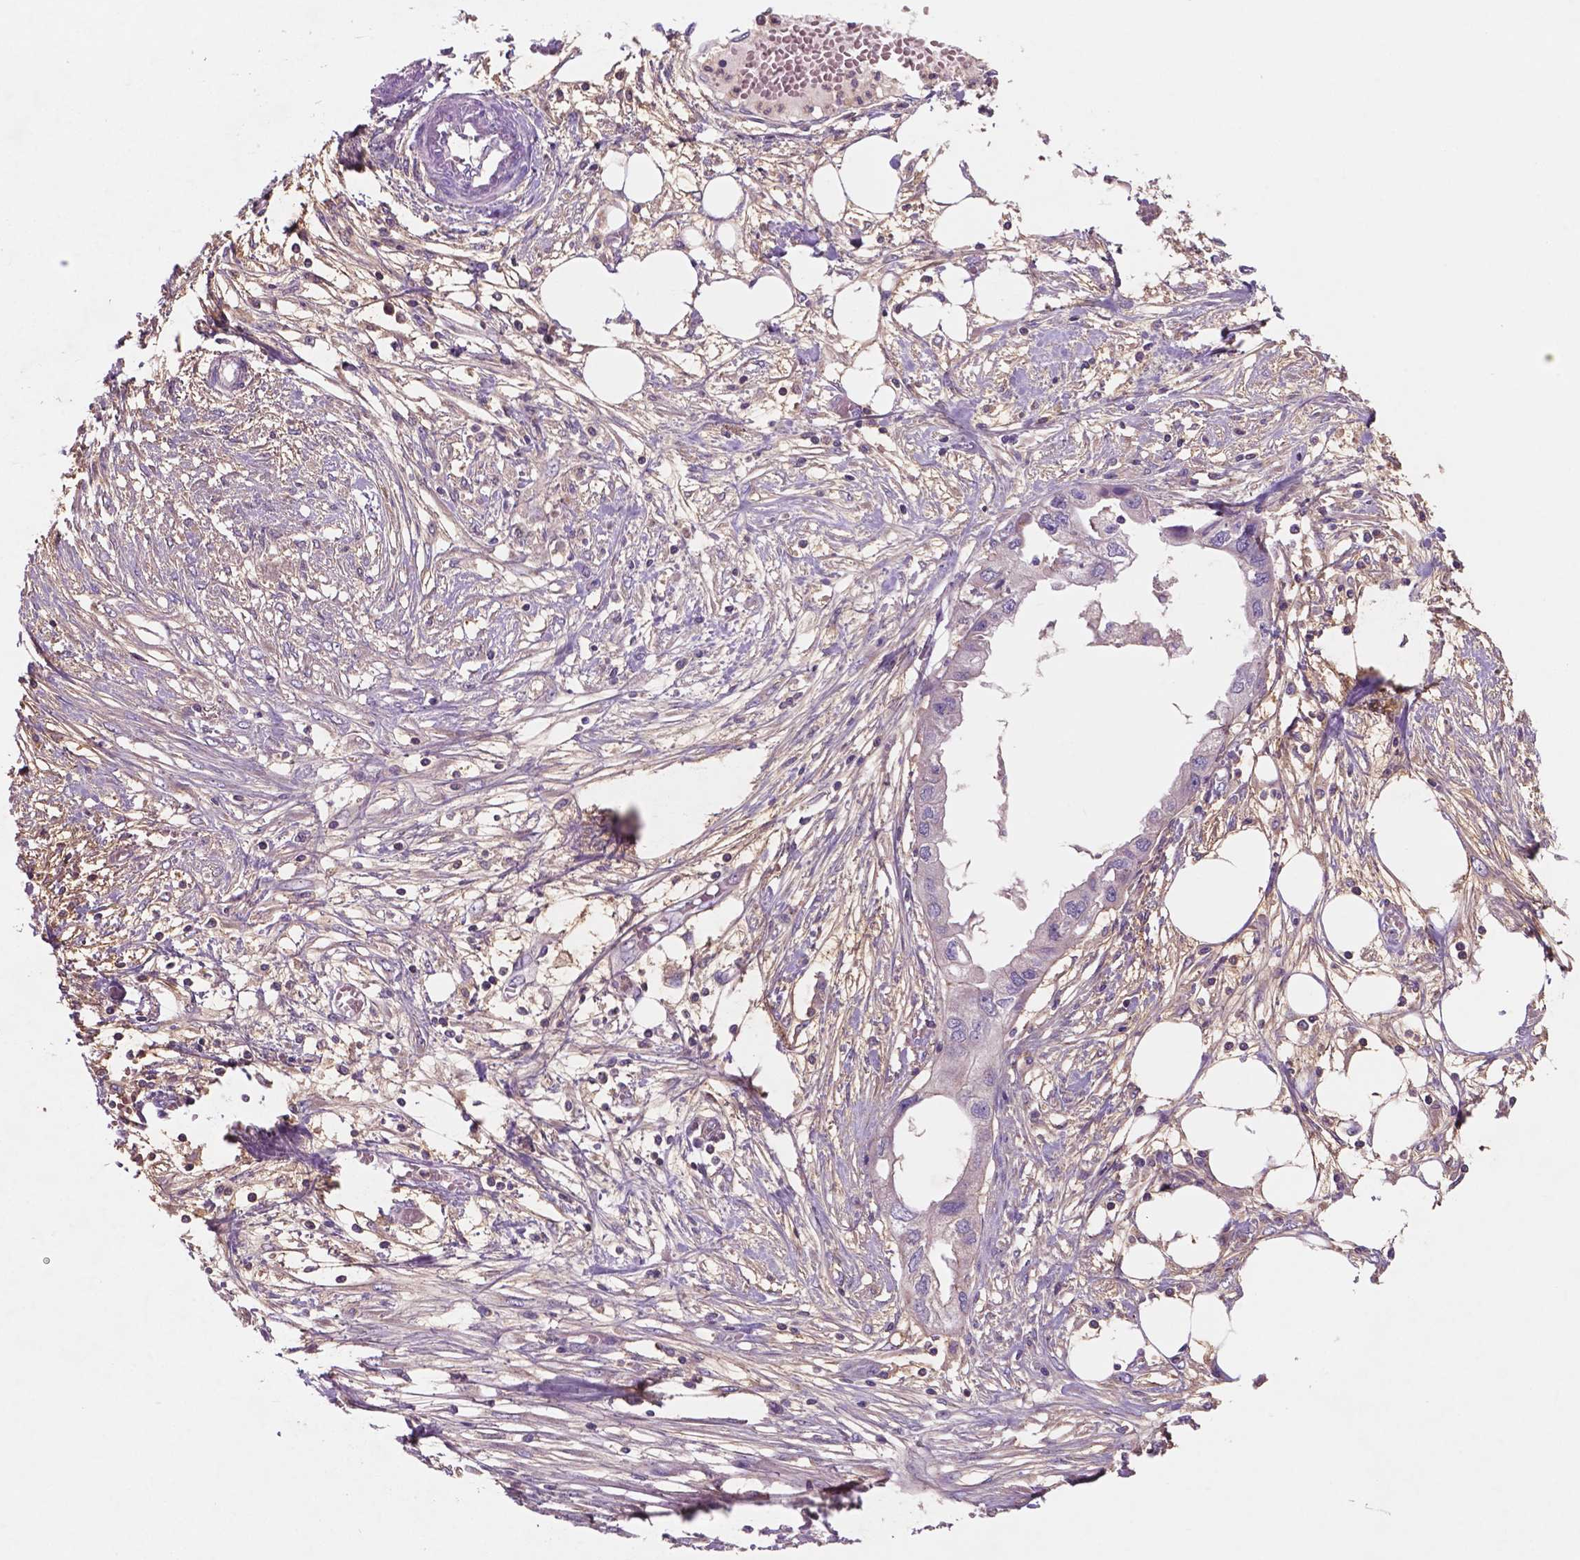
{"staining": {"intensity": "negative", "quantity": "none", "location": "none"}, "tissue": "endometrial cancer", "cell_type": "Tumor cells", "image_type": "cancer", "snomed": [{"axis": "morphology", "description": "Adenocarcinoma, NOS"}, {"axis": "morphology", "description": "Adenocarcinoma, metastatic, NOS"}, {"axis": "topography", "description": "Adipose tissue"}, {"axis": "topography", "description": "Endometrium"}], "caption": "Human adenocarcinoma (endometrial) stained for a protein using IHC displays no positivity in tumor cells.", "gene": "MKRN2OS", "patient": {"sex": "female", "age": 67}}